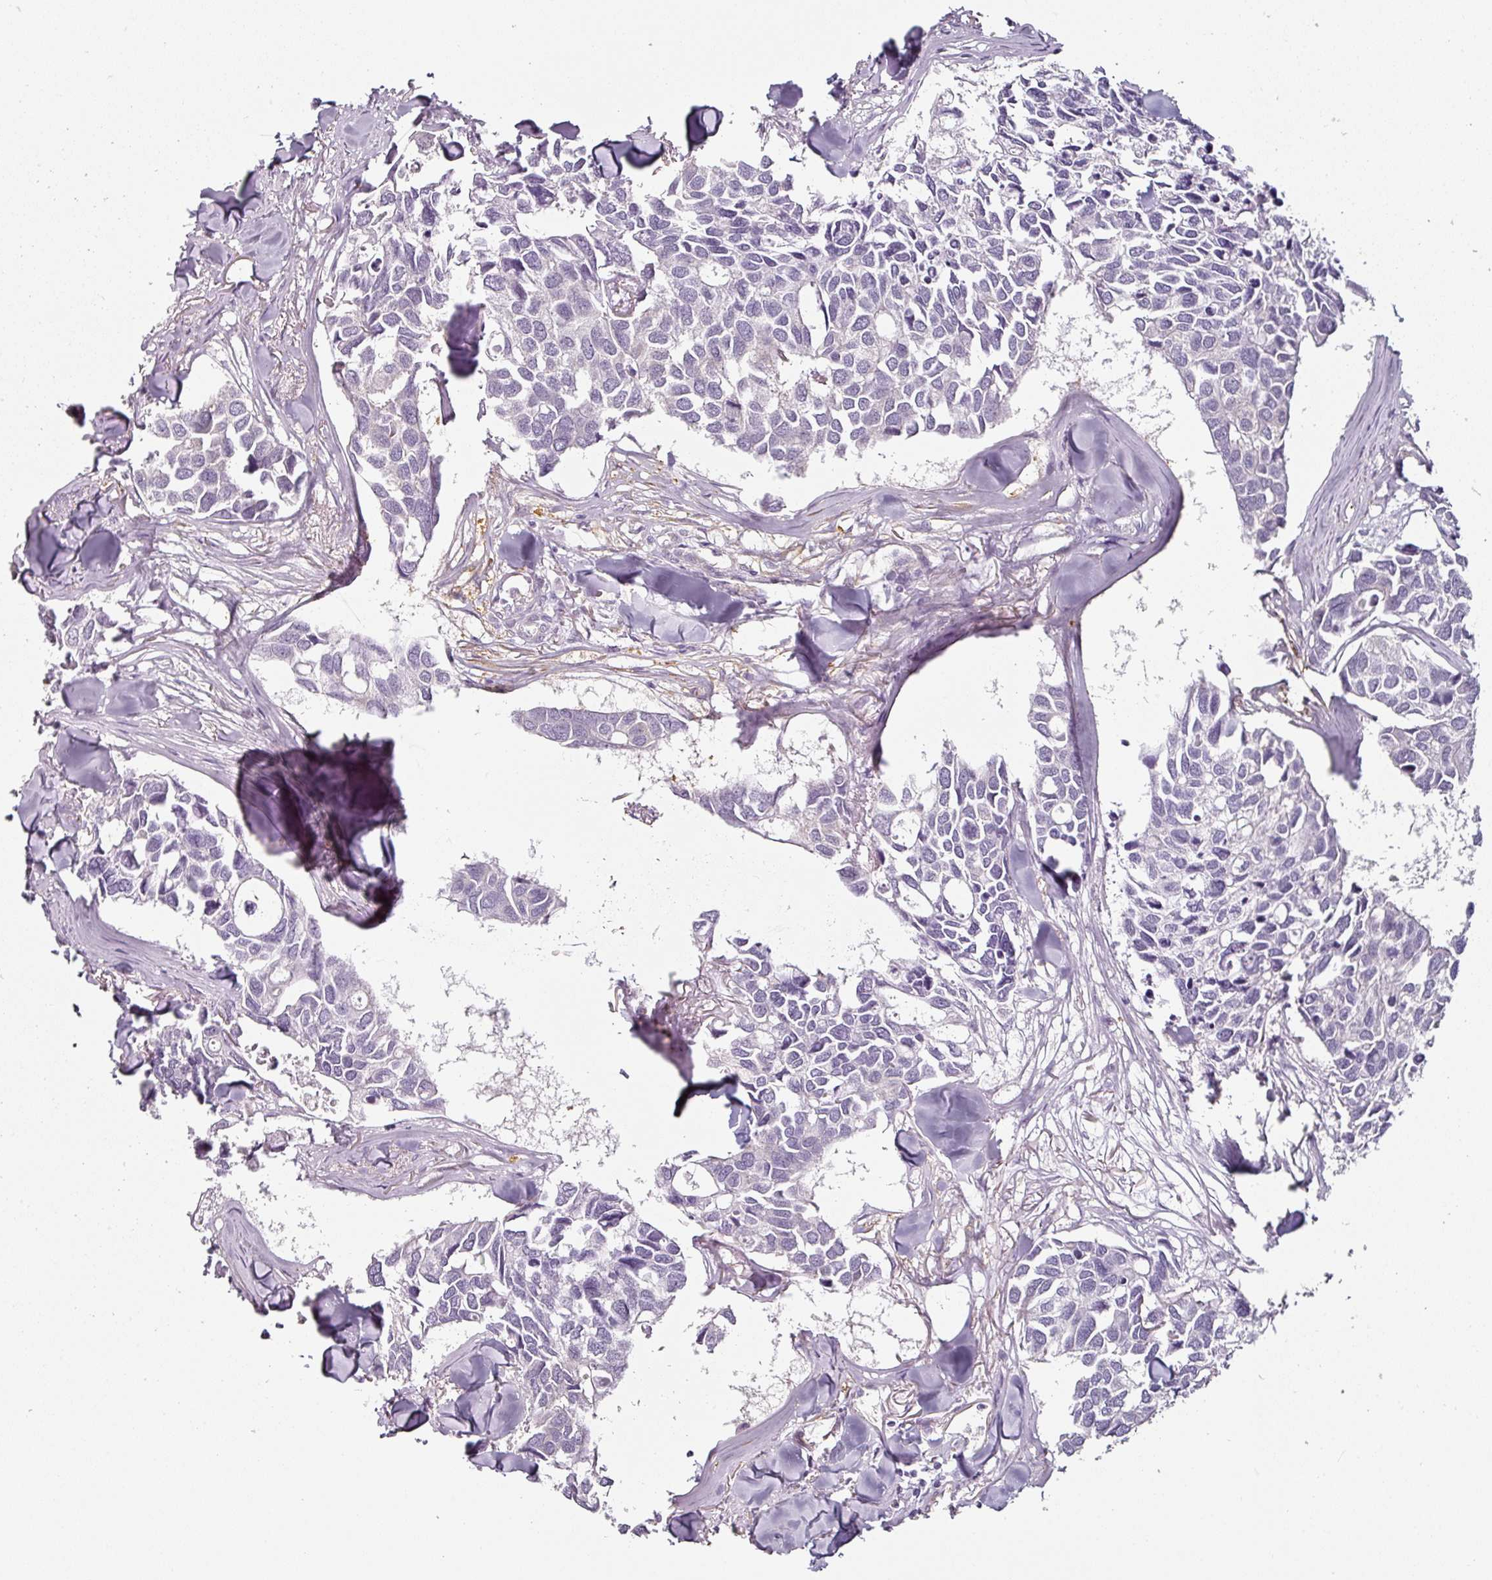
{"staining": {"intensity": "negative", "quantity": "none", "location": "none"}, "tissue": "breast cancer", "cell_type": "Tumor cells", "image_type": "cancer", "snomed": [{"axis": "morphology", "description": "Duct carcinoma"}, {"axis": "topography", "description": "Breast"}], "caption": "An immunohistochemistry photomicrograph of breast cancer is shown. There is no staining in tumor cells of breast cancer. (Stains: DAB immunohistochemistry with hematoxylin counter stain, Microscopy: brightfield microscopy at high magnification).", "gene": "CAP2", "patient": {"sex": "female", "age": 83}}